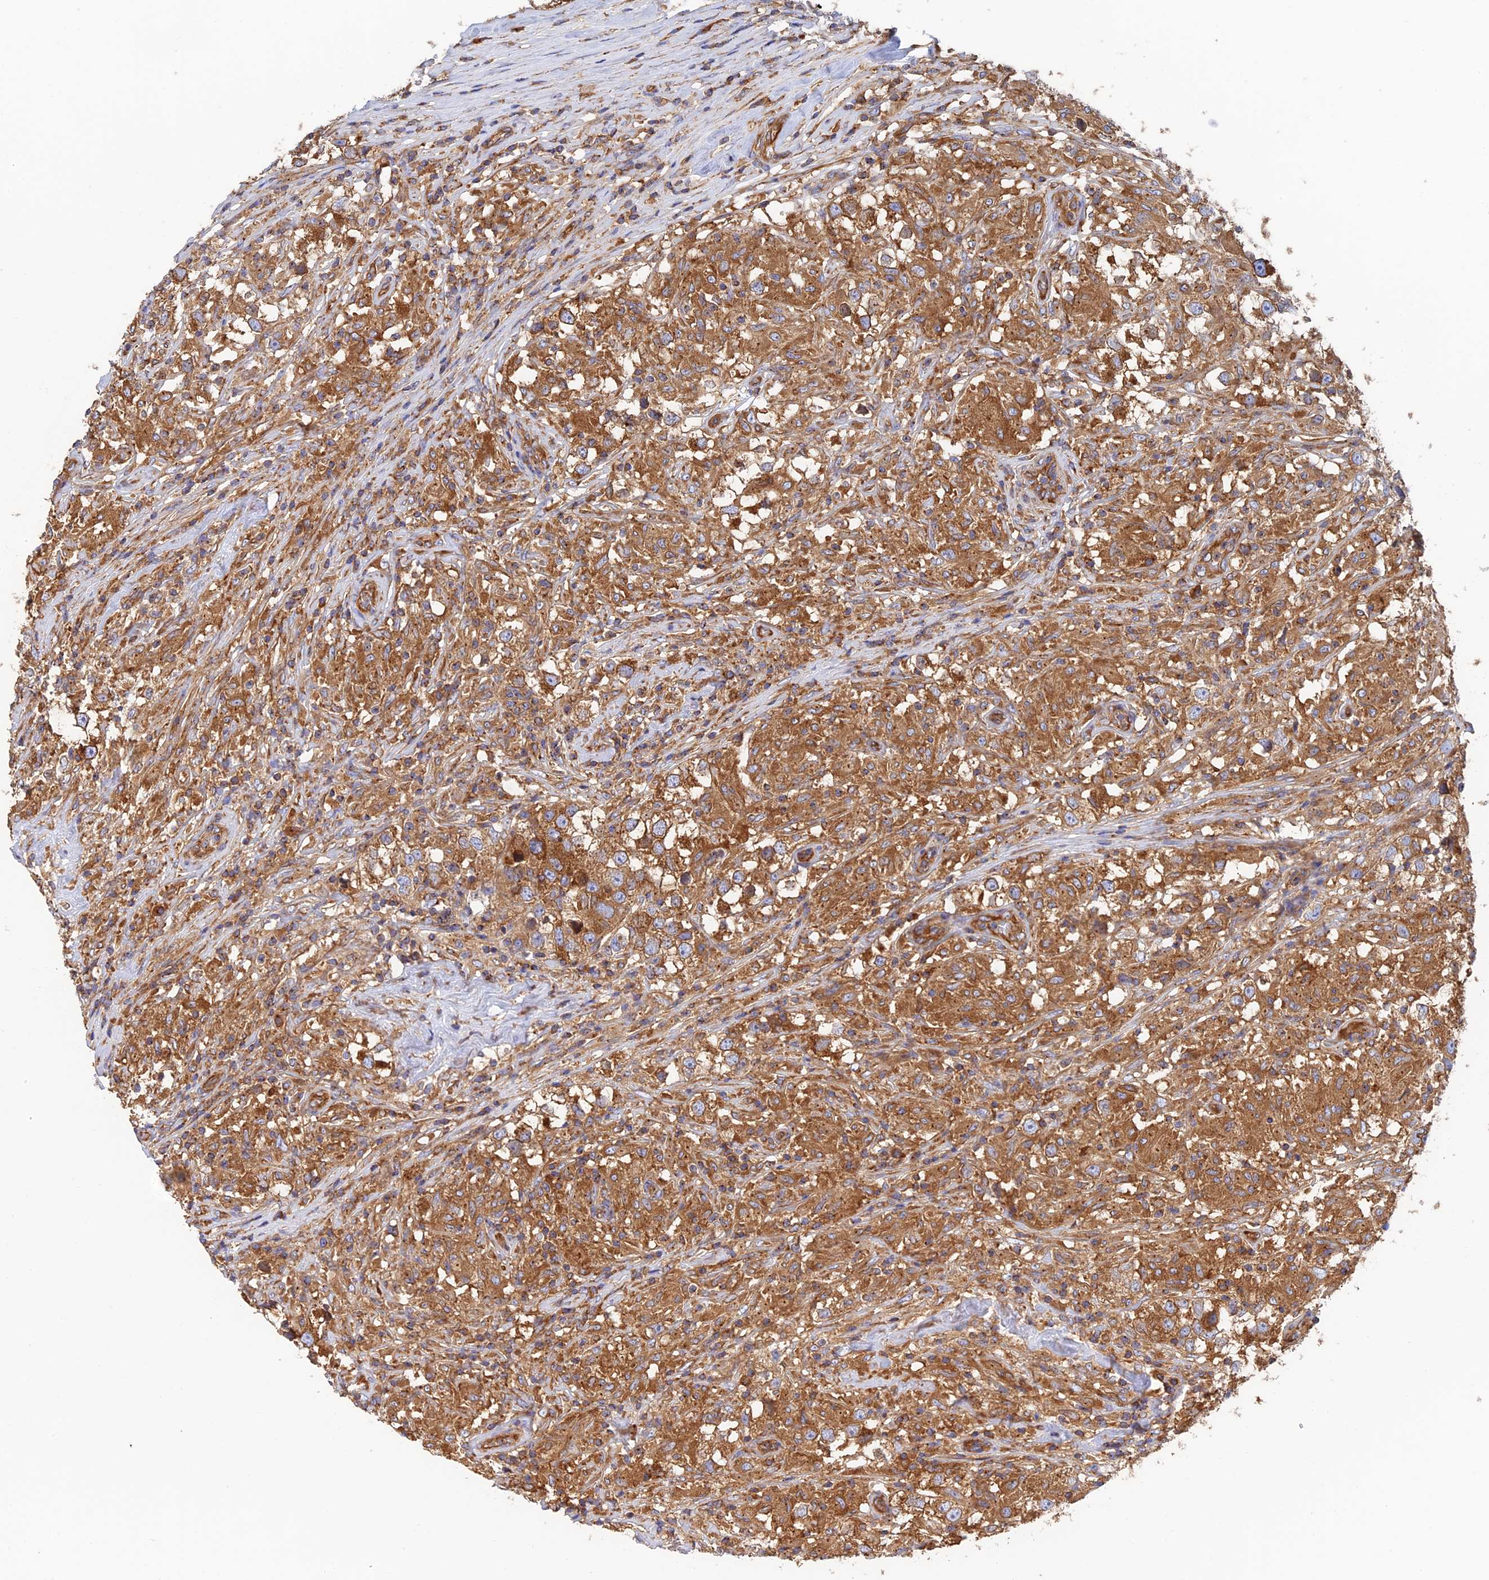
{"staining": {"intensity": "moderate", "quantity": ">75%", "location": "cytoplasmic/membranous"}, "tissue": "testis cancer", "cell_type": "Tumor cells", "image_type": "cancer", "snomed": [{"axis": "morphology", "description": "Seminoma, NOS"}, {"axis": "topography", "description": "Testis"}], "caption": "Immunohistochemistry (IHC) photomicrograph of neoplastic tissue: human testis seminoma stained using immunohistochemistry reveals medium levels of moderate protein expression localized specifically in the cytoplasmic/membranous of tumor cells, appearing as a cytoplasmic/membranous brown color.", "gene": "DCTN2", "patient": {"sex": "male", "age": 46}}